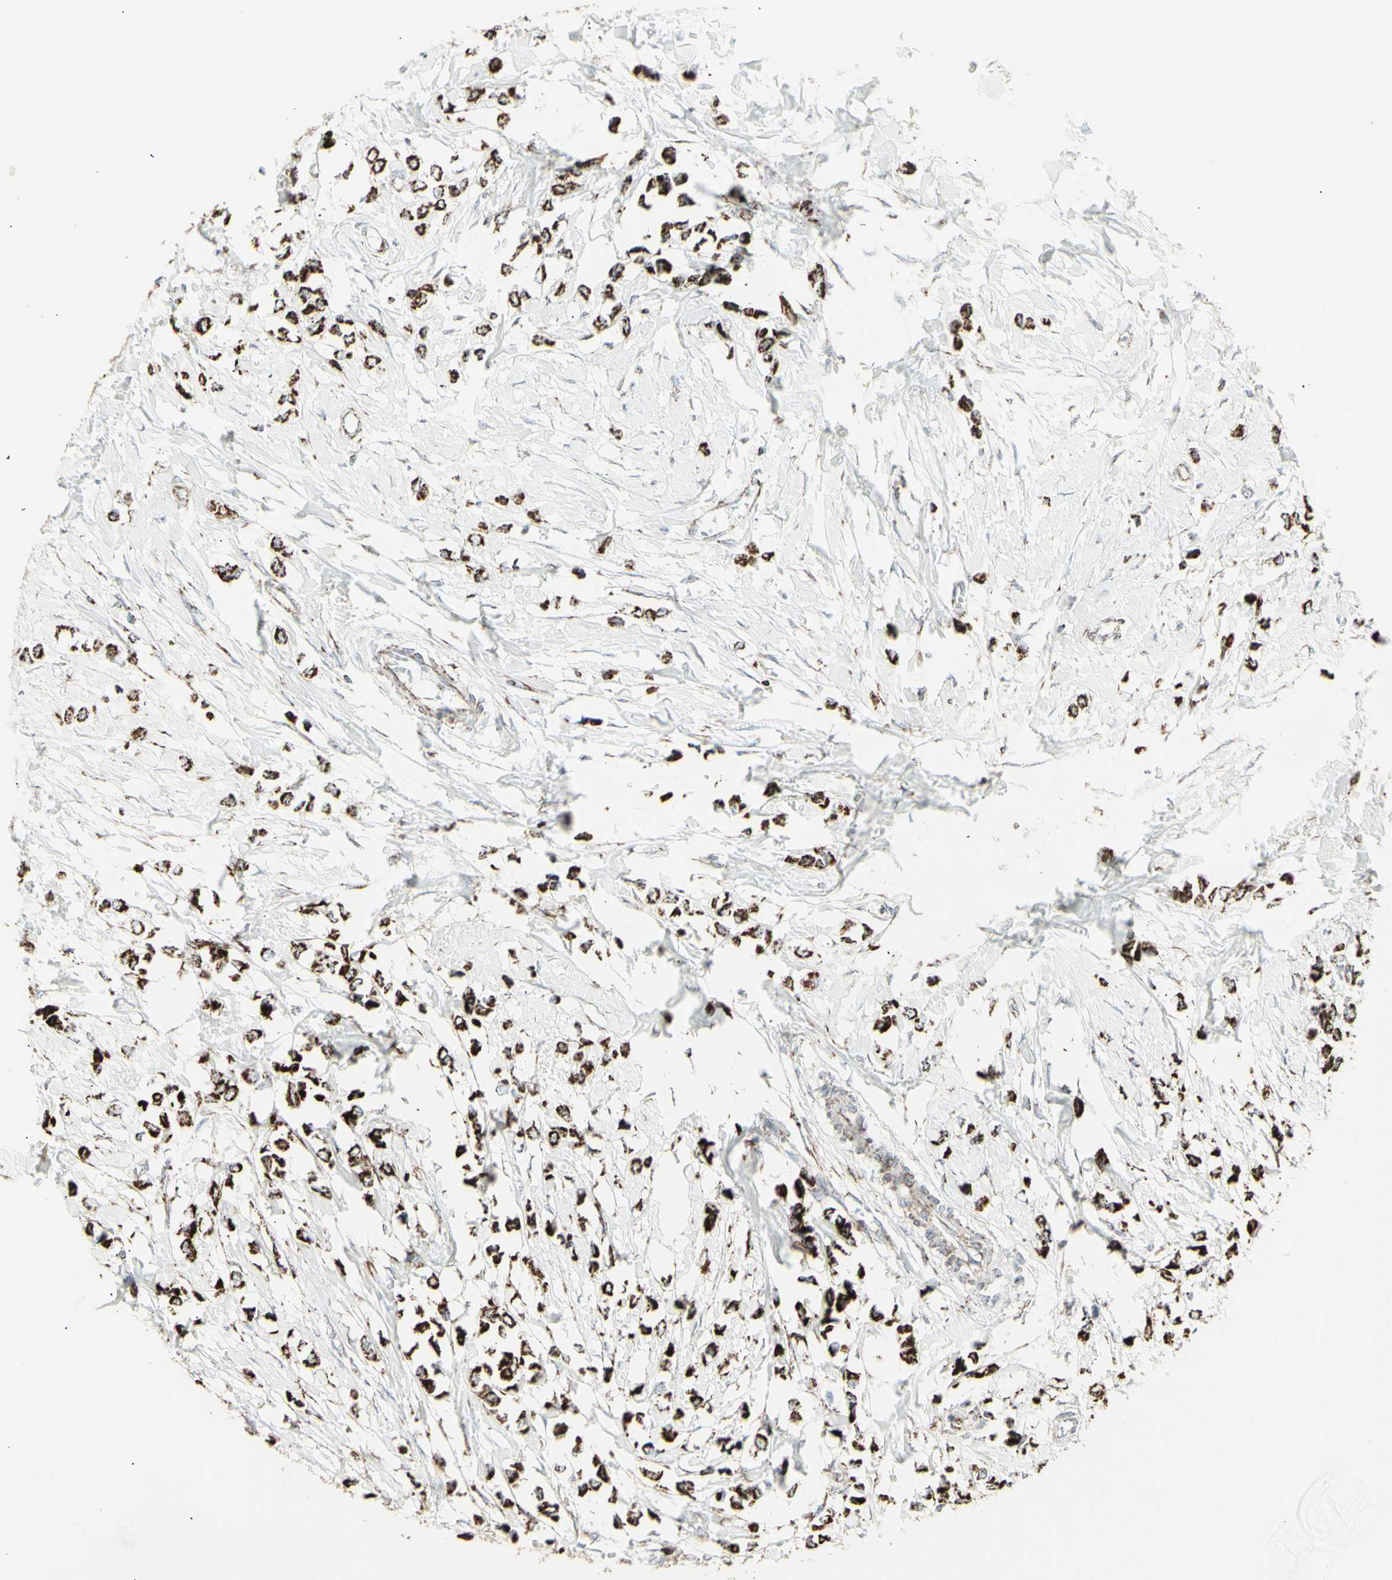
{"staining": {"intensity": "strong", "quantity": ">75%", "location": "cytoplasmic/membranous"}, "tissue": "breast cancer", "cell_type": "Tumor cells", "image_type": "cancer", "snomed": [{"axis": "morphology", "description": "Lobular carcinoma"}, {"axis": "topography", "description": "Breast"}], "caption": "High-power microscopy captured an IHC histopathology image of breast cancer, revealing strong cytoplasmic/membranous staining in approximately >75% of tumor cells. Nuclei are stained in blue.", "gene": "PLGRKT", "patient": {"sex": "female", "age": 51}}